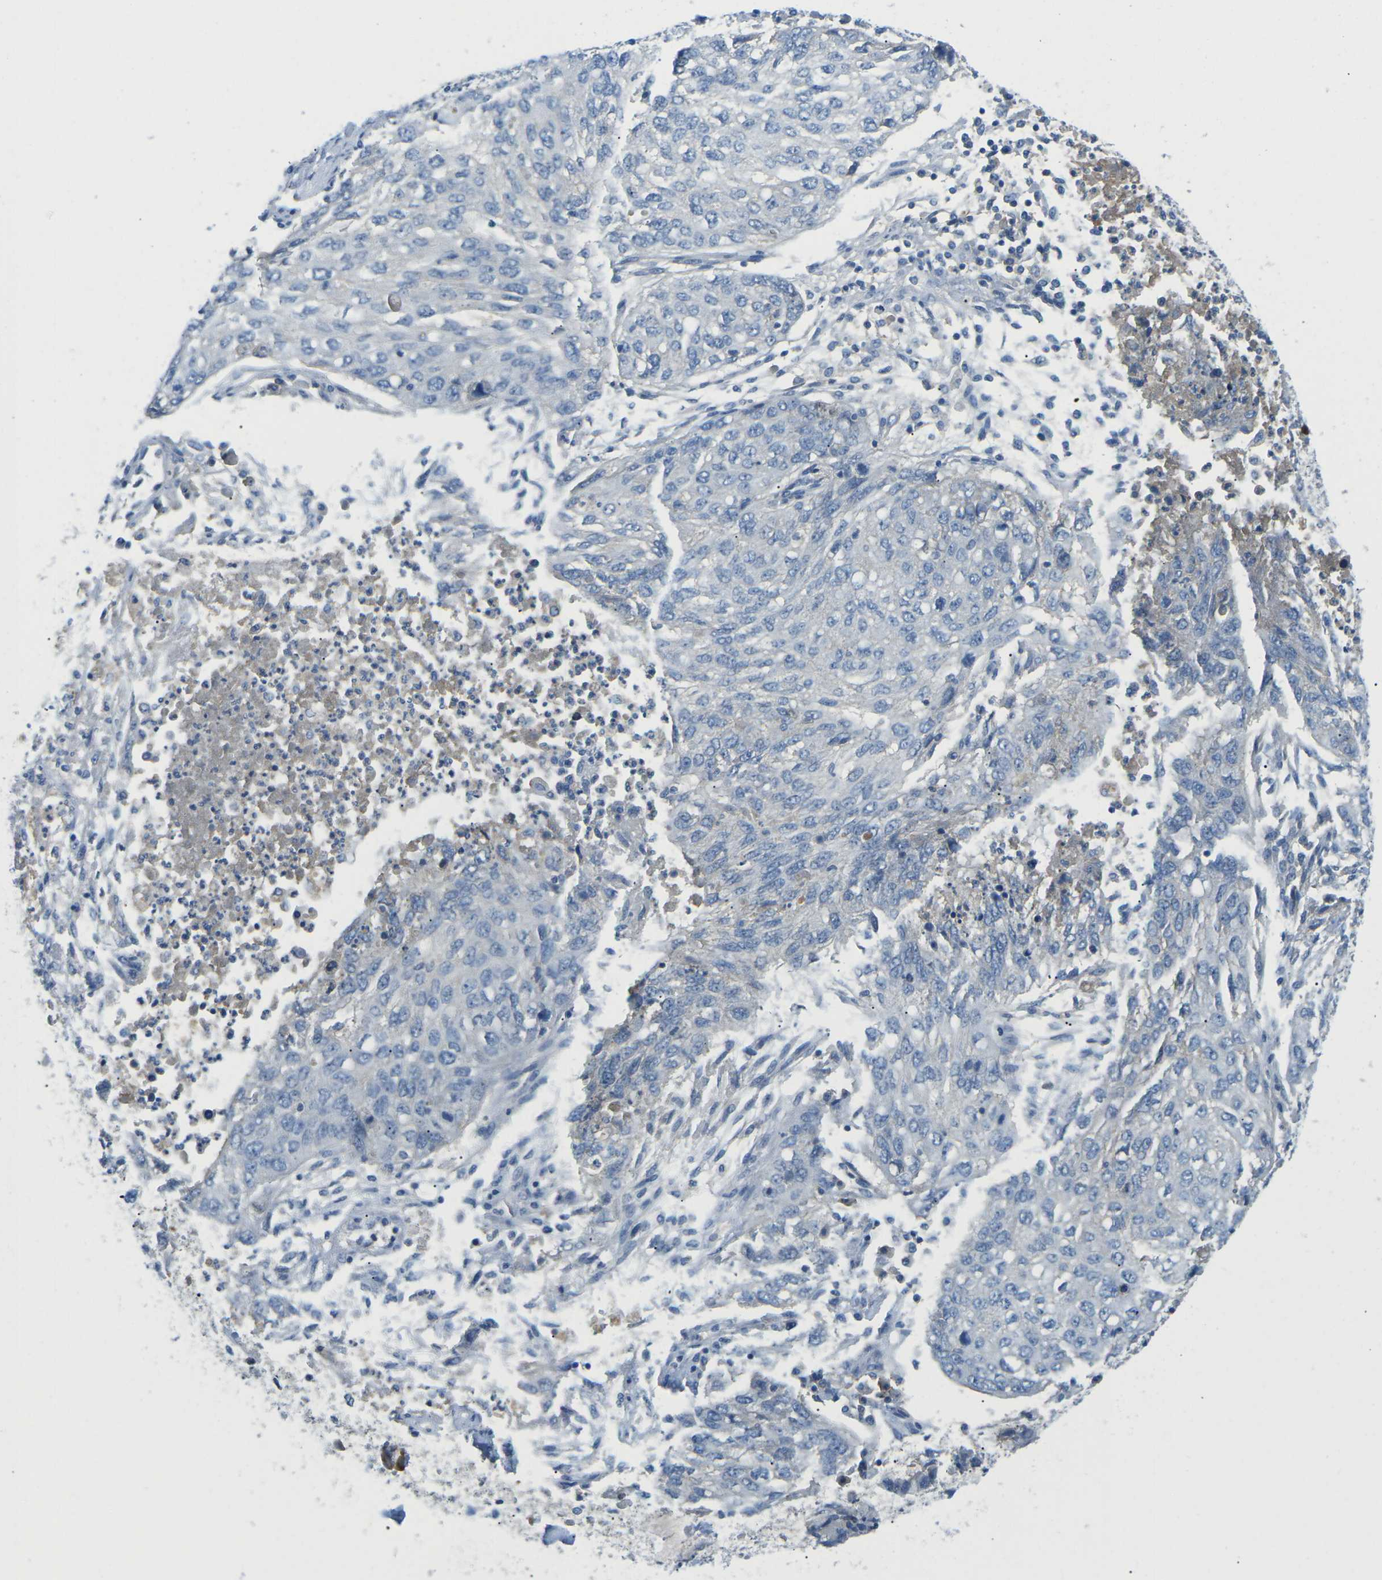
{"staining": {"intensity": "negative", "quantity": "none", "location": "none"}, "tissue": "lung cancer", "cell_type": "Tumor cells", "image_type": "cancer", "snomed": [{"axis": "morphology", "description": "Squamous cell carcinoma, NOS"}, {"axis": "topography", "description": "Lung"}], "caption": "The immunohistochemistry histopathology image has no significant positivity in tumor cells of lung cancer (squamous cell carcinoma) tissue.", "gene": "CD47", "patient": {"sex": "female", "age": 63}}